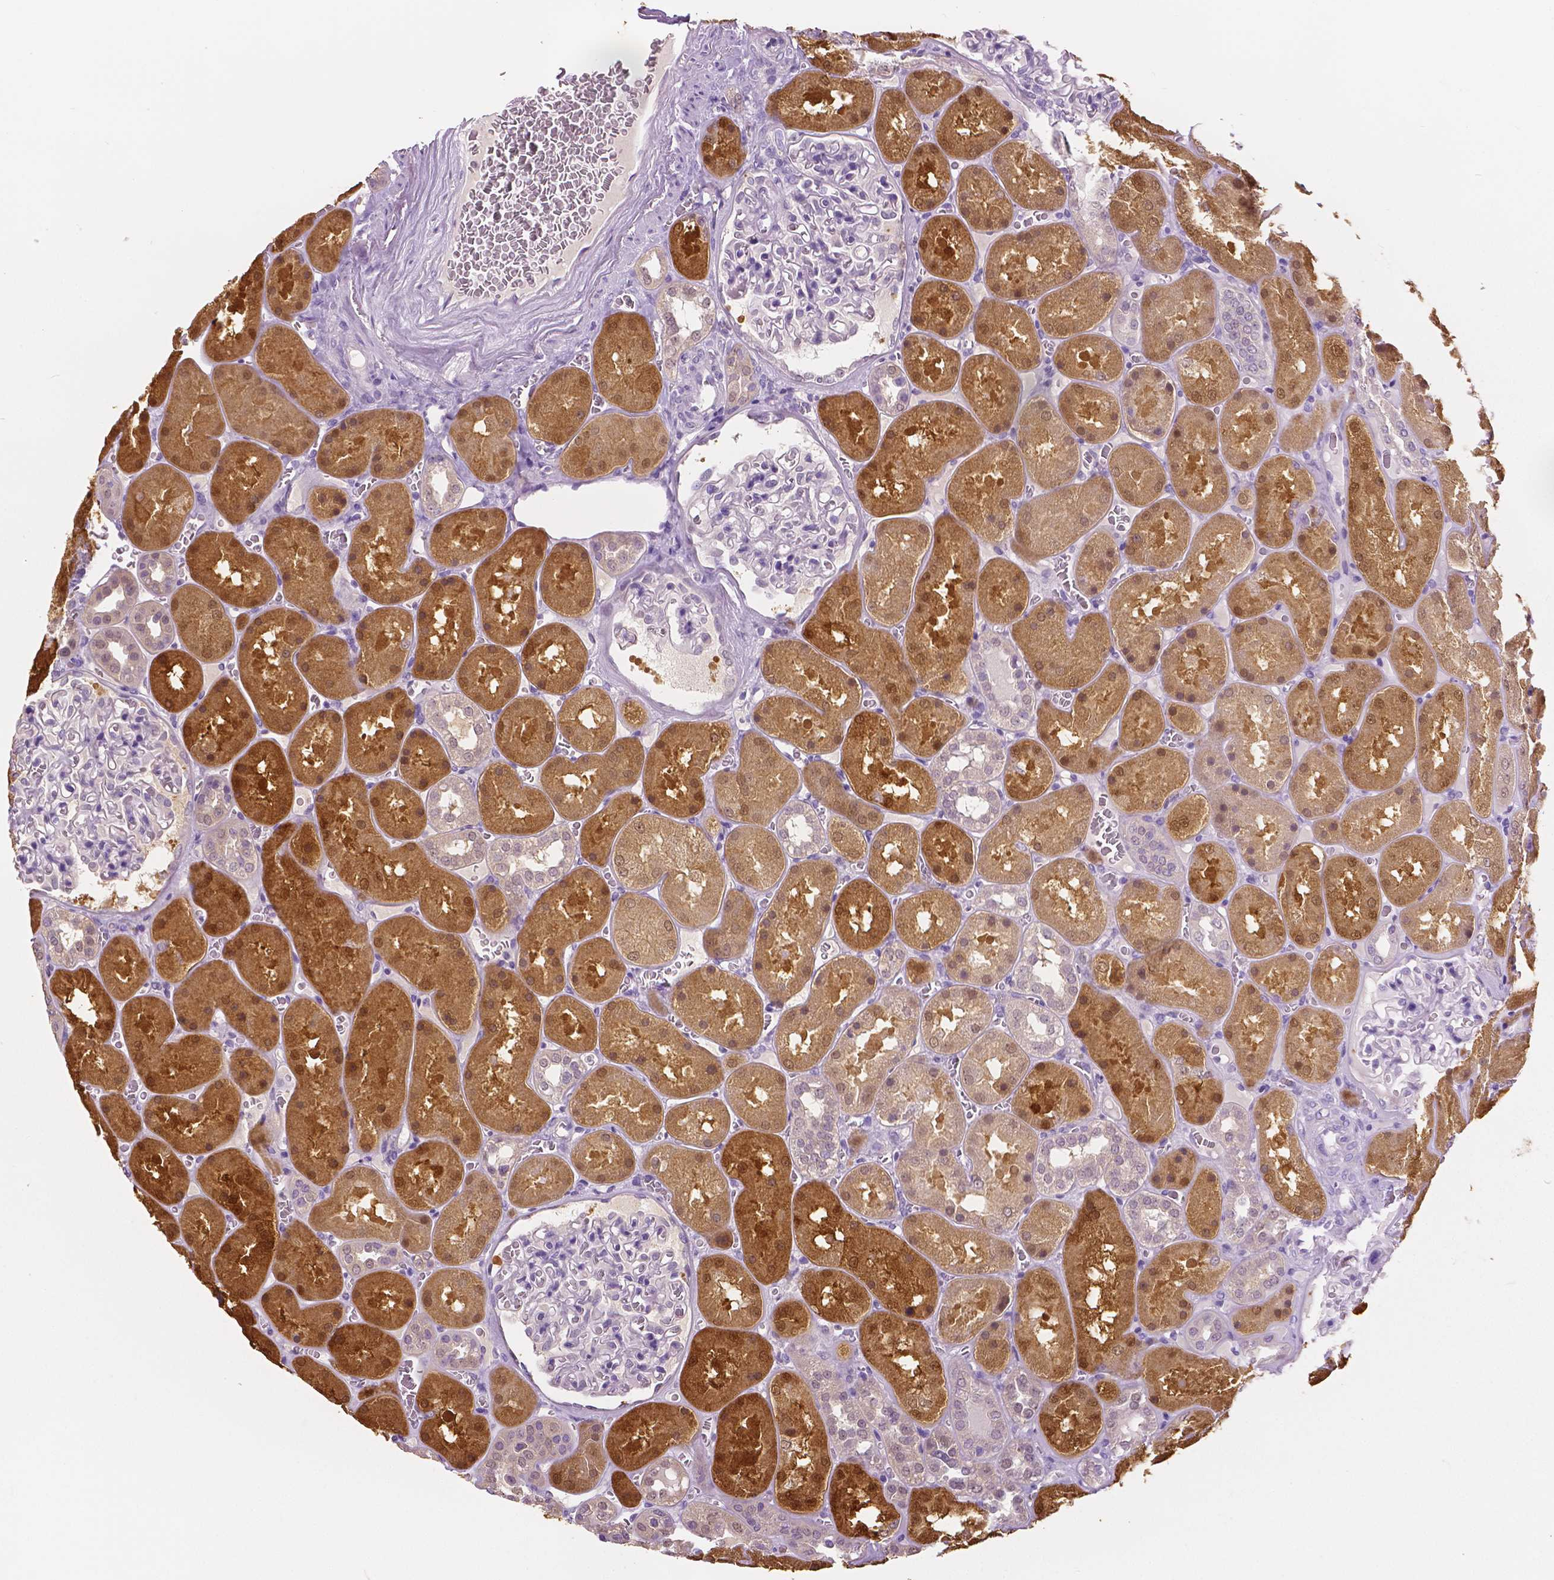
{"staining": {"intensity": "negative", "quantity": "none", "location": "none"}, "tissue": "kidney", "cell_type": "Cells in glomeruli", "image_type": "normal", "snomed": [{"axis": "morphology", "description": "Normal tissue, NOS"}, {"axis": "topography", "description": "Kidney"}], "caption": "Immunohistochemistry image of unremarkable kidney: kidney stained with DAB (3,3'-diaminobenzidine) exhibits no significant protein positivity in cells in glomeruli.", "gene": "TKFC", "patient": {"sex": "male", "age": 73}}